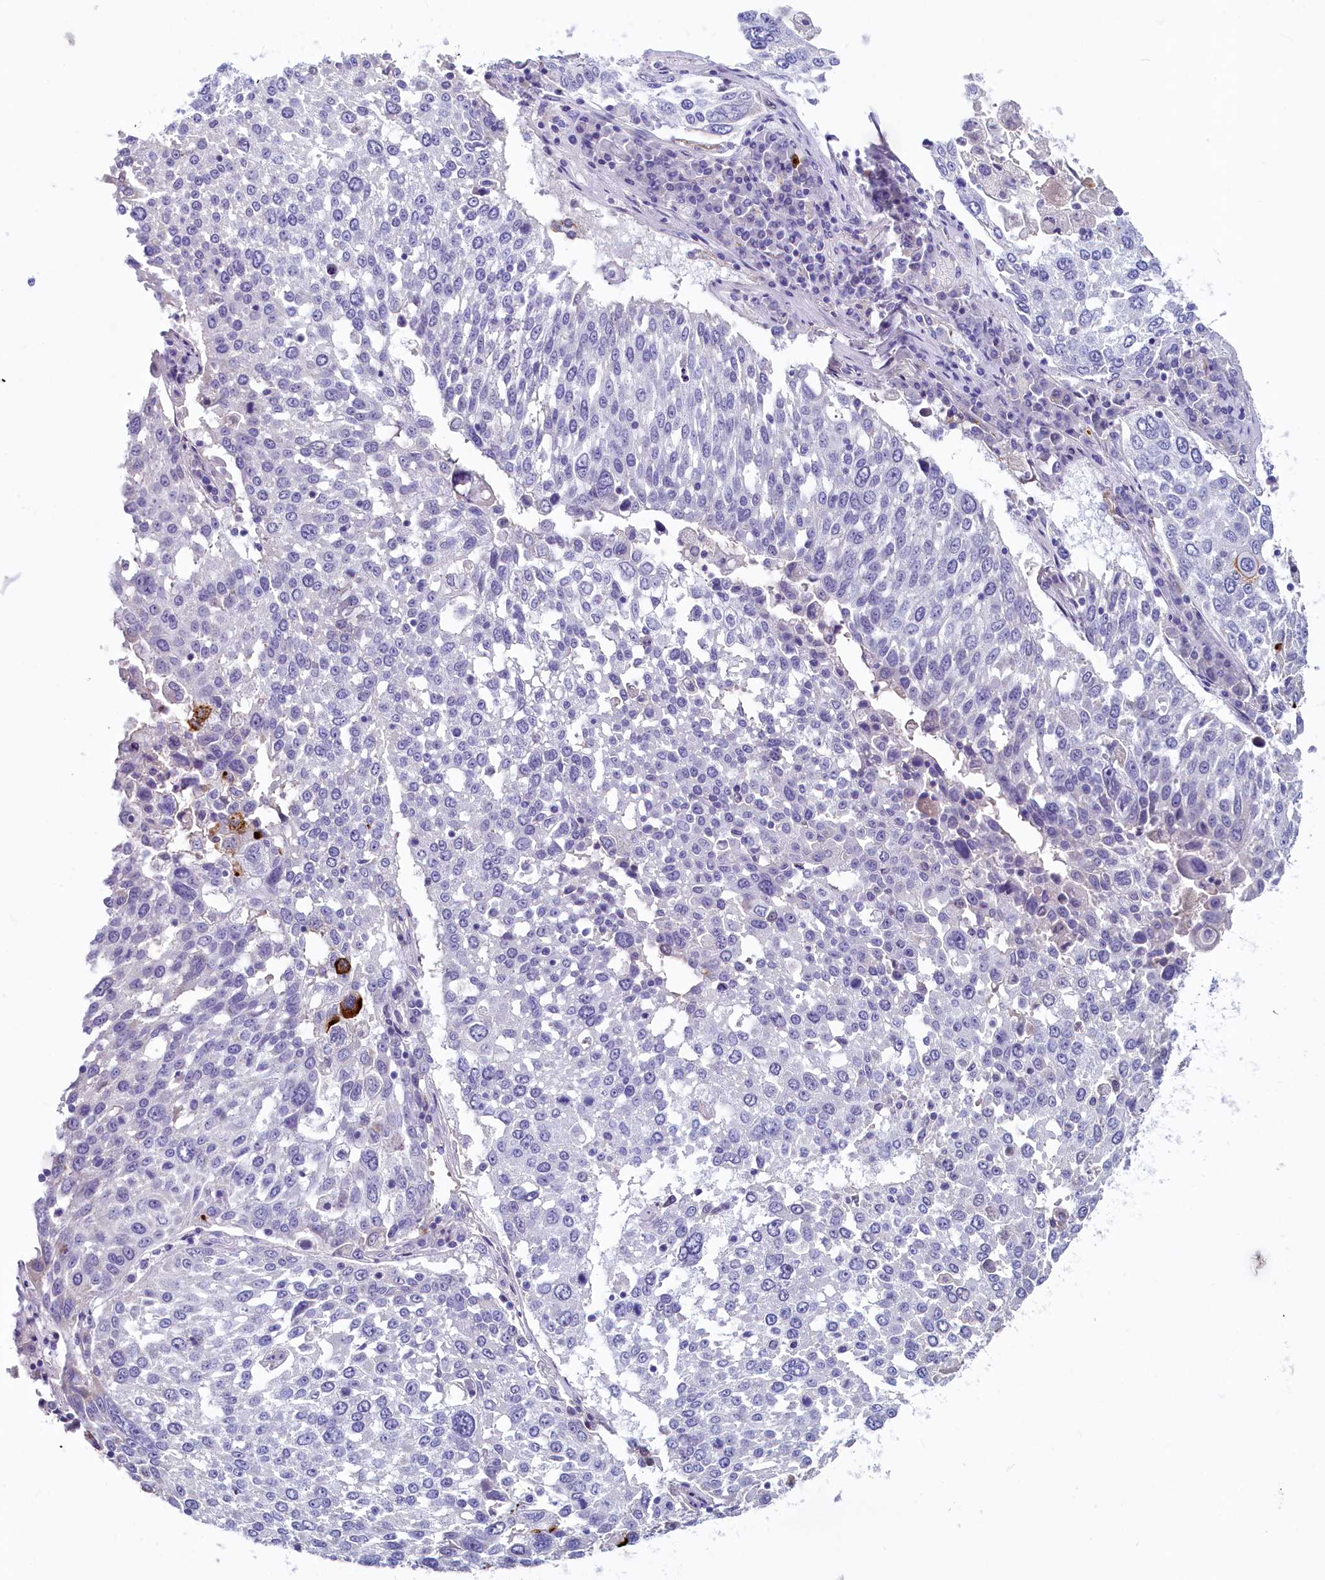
{"staining": {"intensity": "negative", "quantity": "none", "location": "none"}, "tissue": "lung cancer", "cell_type": "Tumor cells", "image_type": "cancer", "snomed": [{"axis": "morphology", "description": "Squamous cell carcinoma, NOS"}, {"axis": "topography", "description": "Lung"}], "caption": "The photomicrograph reveals no significant expression in tumor cells of lung squamous cell carcinoma.", "gene": "INSC", "patient": {"sex": "male", "age": 65}}